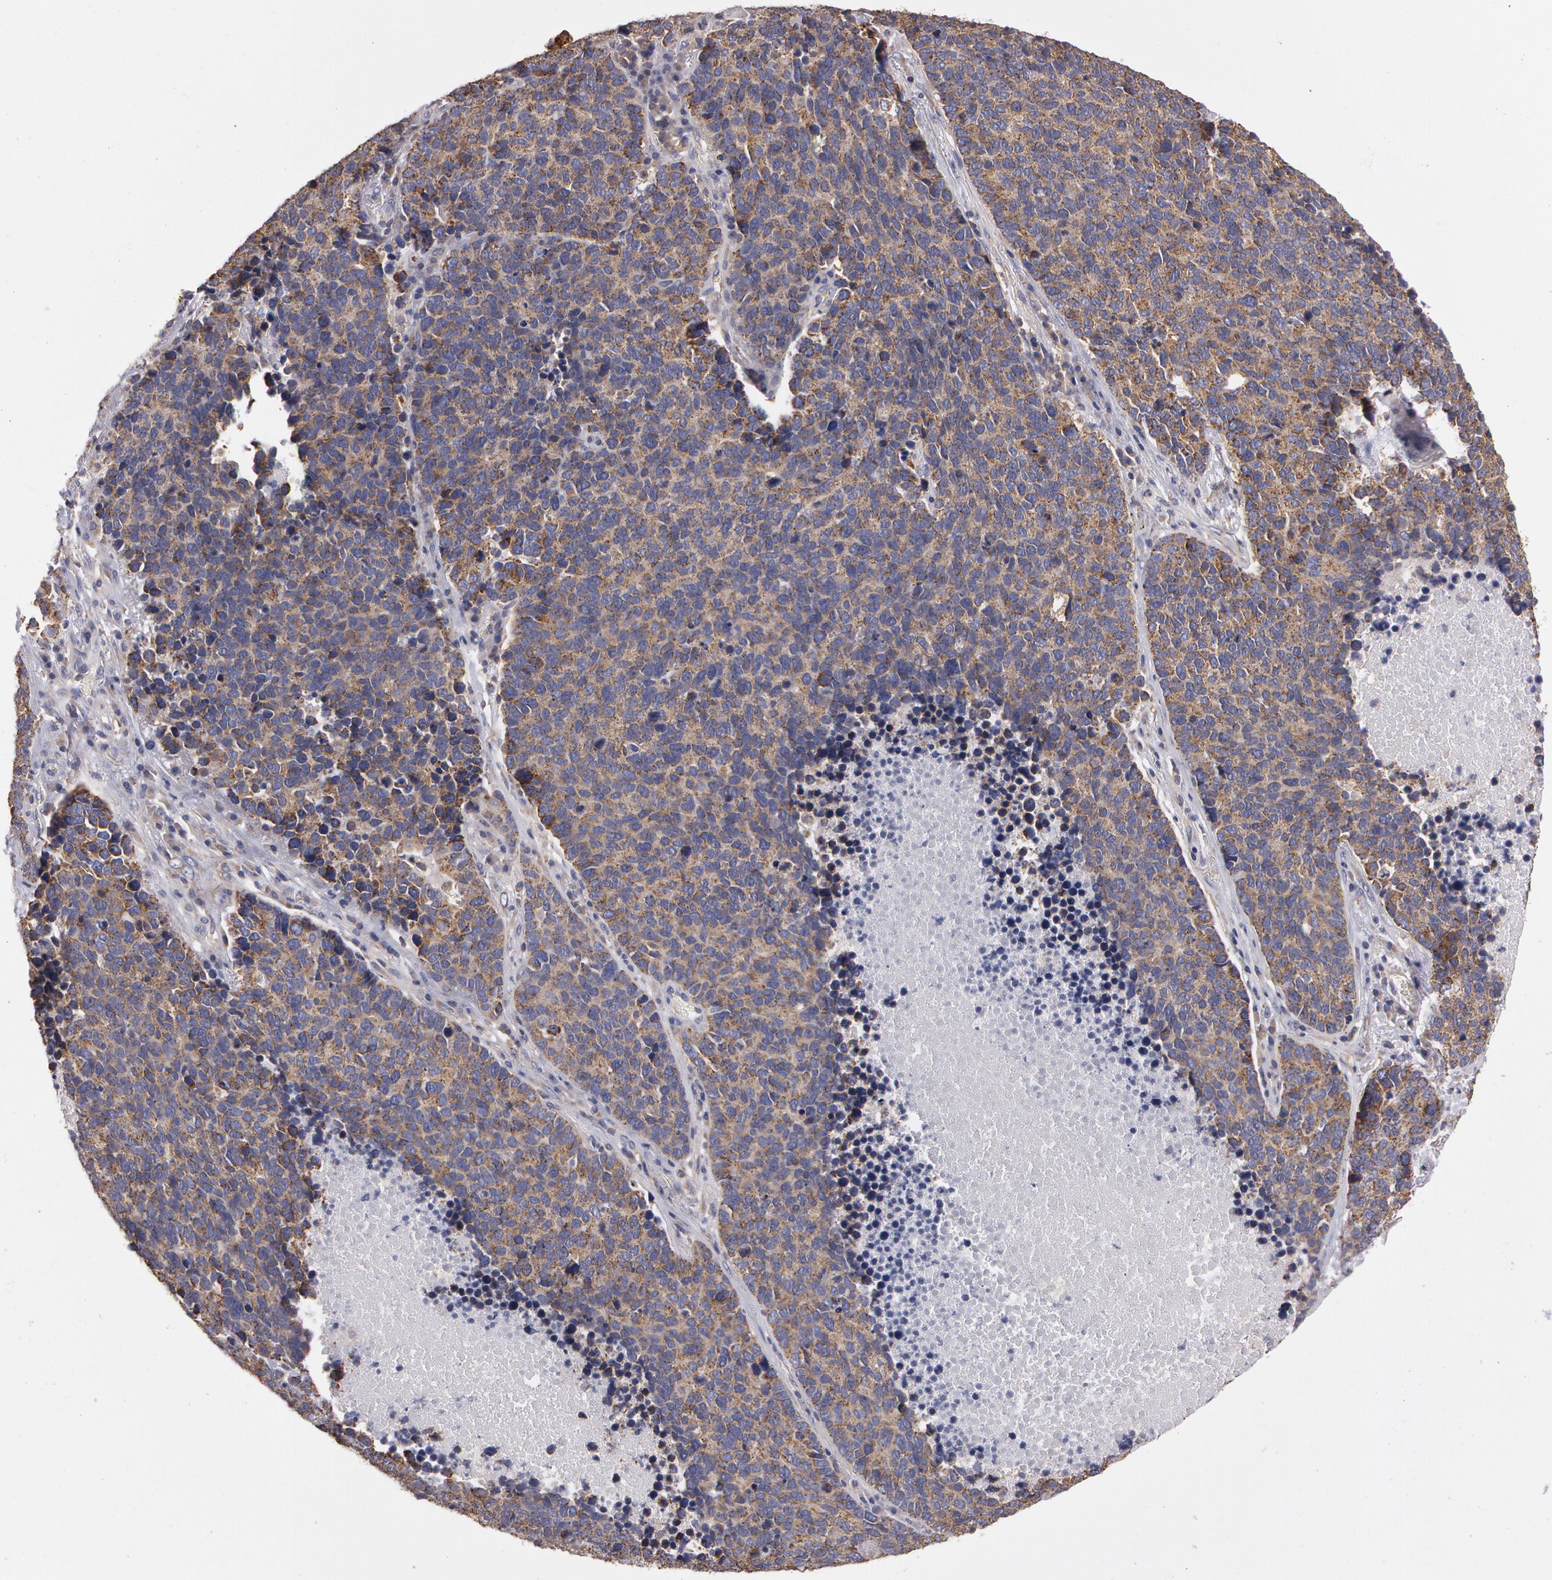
{"staining": {"intensity": "moderate", "quantity": ">75%", "location": "cytoplasmic/membranous"}, "tissue": "lung cancer", "cell_type": "Tumor cells", "image_type": "cancer", "snomed": [{"axis": "morphology", "description": "Neoplasm, malignant, NOS"}, {"axis": "topography", "description": "Lung"}], "caption": "This is a photomicrograph of IHC staining of lung cancer (neoplasm (malignant)), which shows moderate expression in the cytoplasmic/membranous of tumor cells.", "gene": "NEK9", "patient": {"sex": "female", "age": 75}}